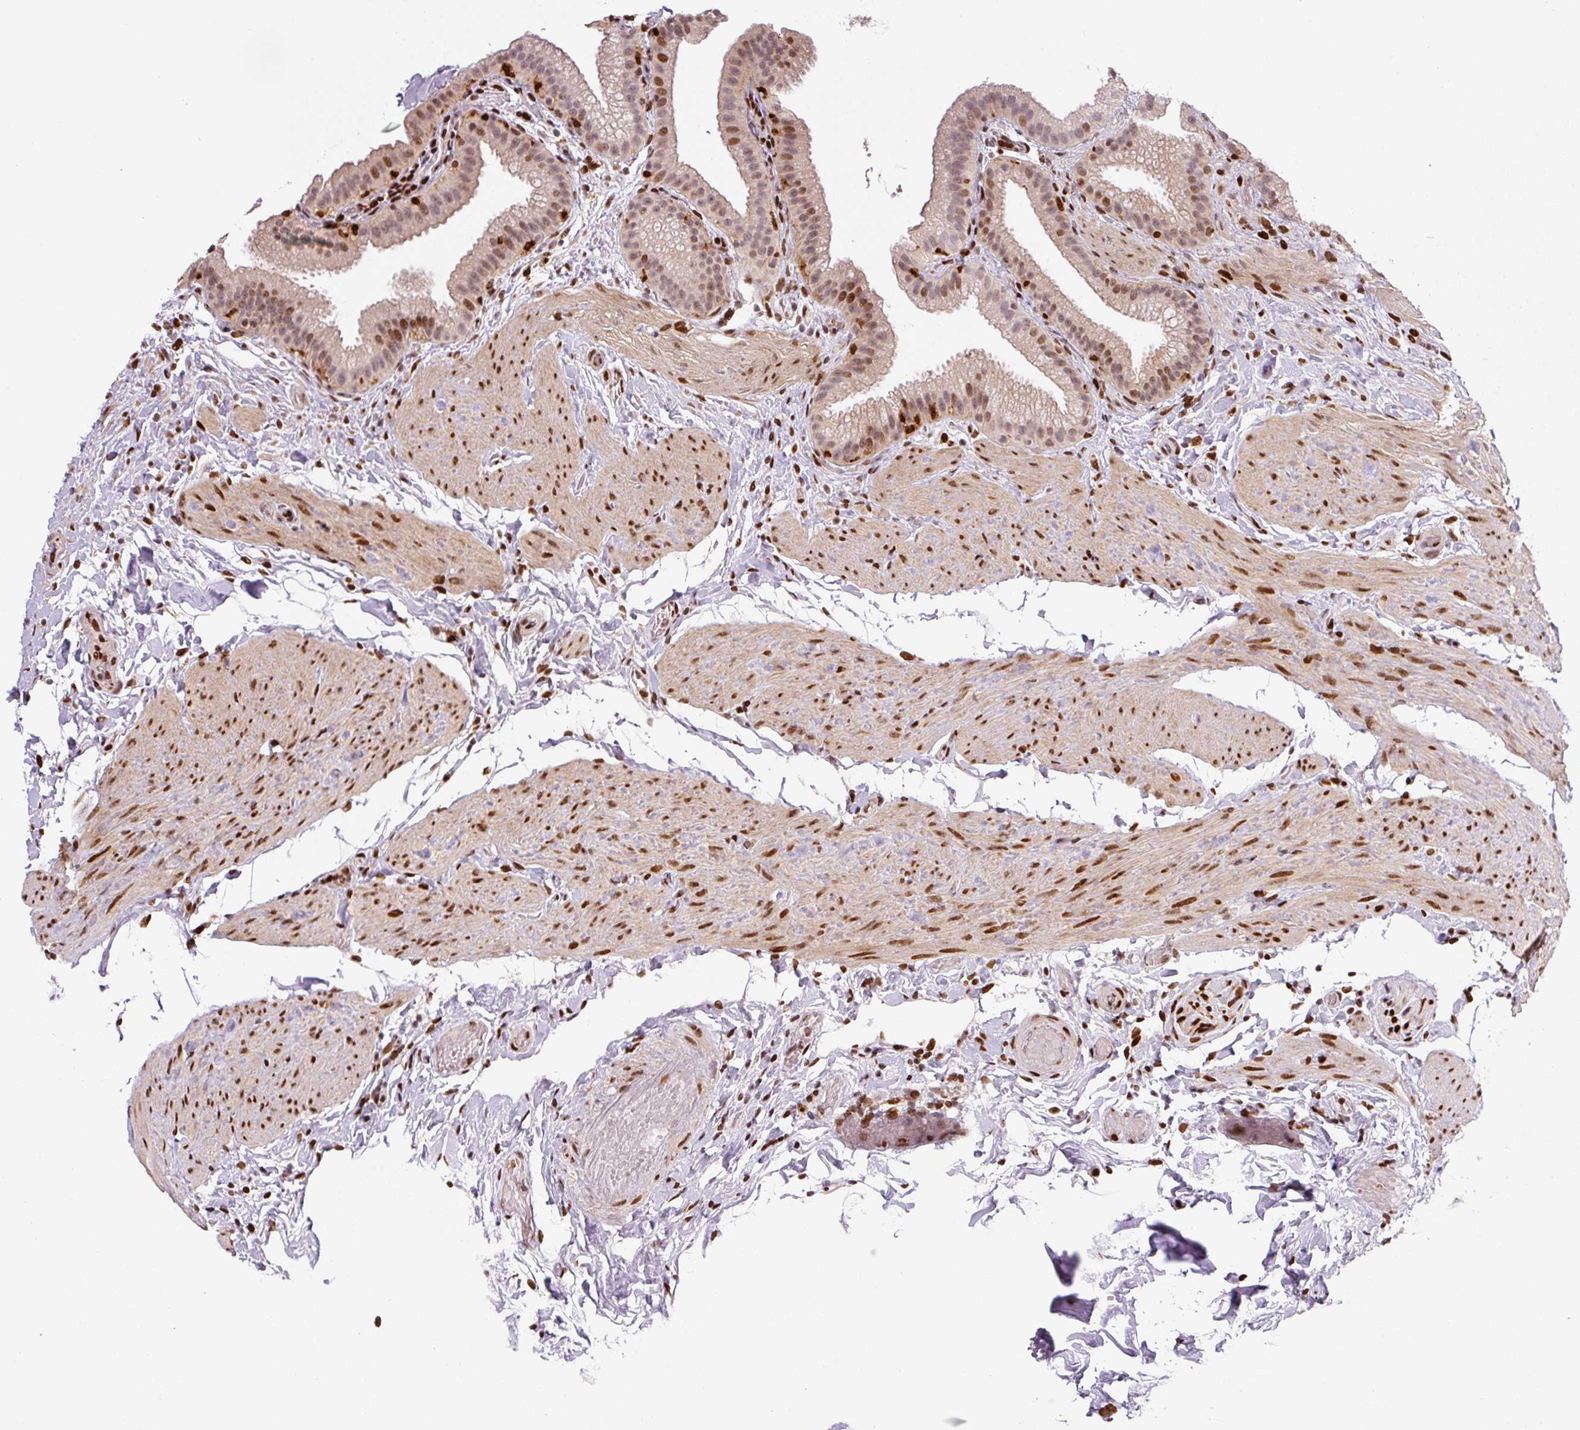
{"staining": {"intensity": "moderate", "quantity": "25%-75%", "location": "nuclear"}, "tissue": "gallbladder", "cell_type": "Glandular cells", "image_type": "normal", "snomed": [{"axis": "morphology", "description": "Normal tissue, NOS"}, {"axis": "topography", "description": "Gallbladder"}], "caption": "DAB (3,3'-diaminobenzidine) immunohistochemical staining of unremarkable human gallbladder reveals moderate nuclear protein staining in about 25%-75% of glandular cells.", "gene": "PYDC2", "patient": {"sex": "female", "age": 63}}